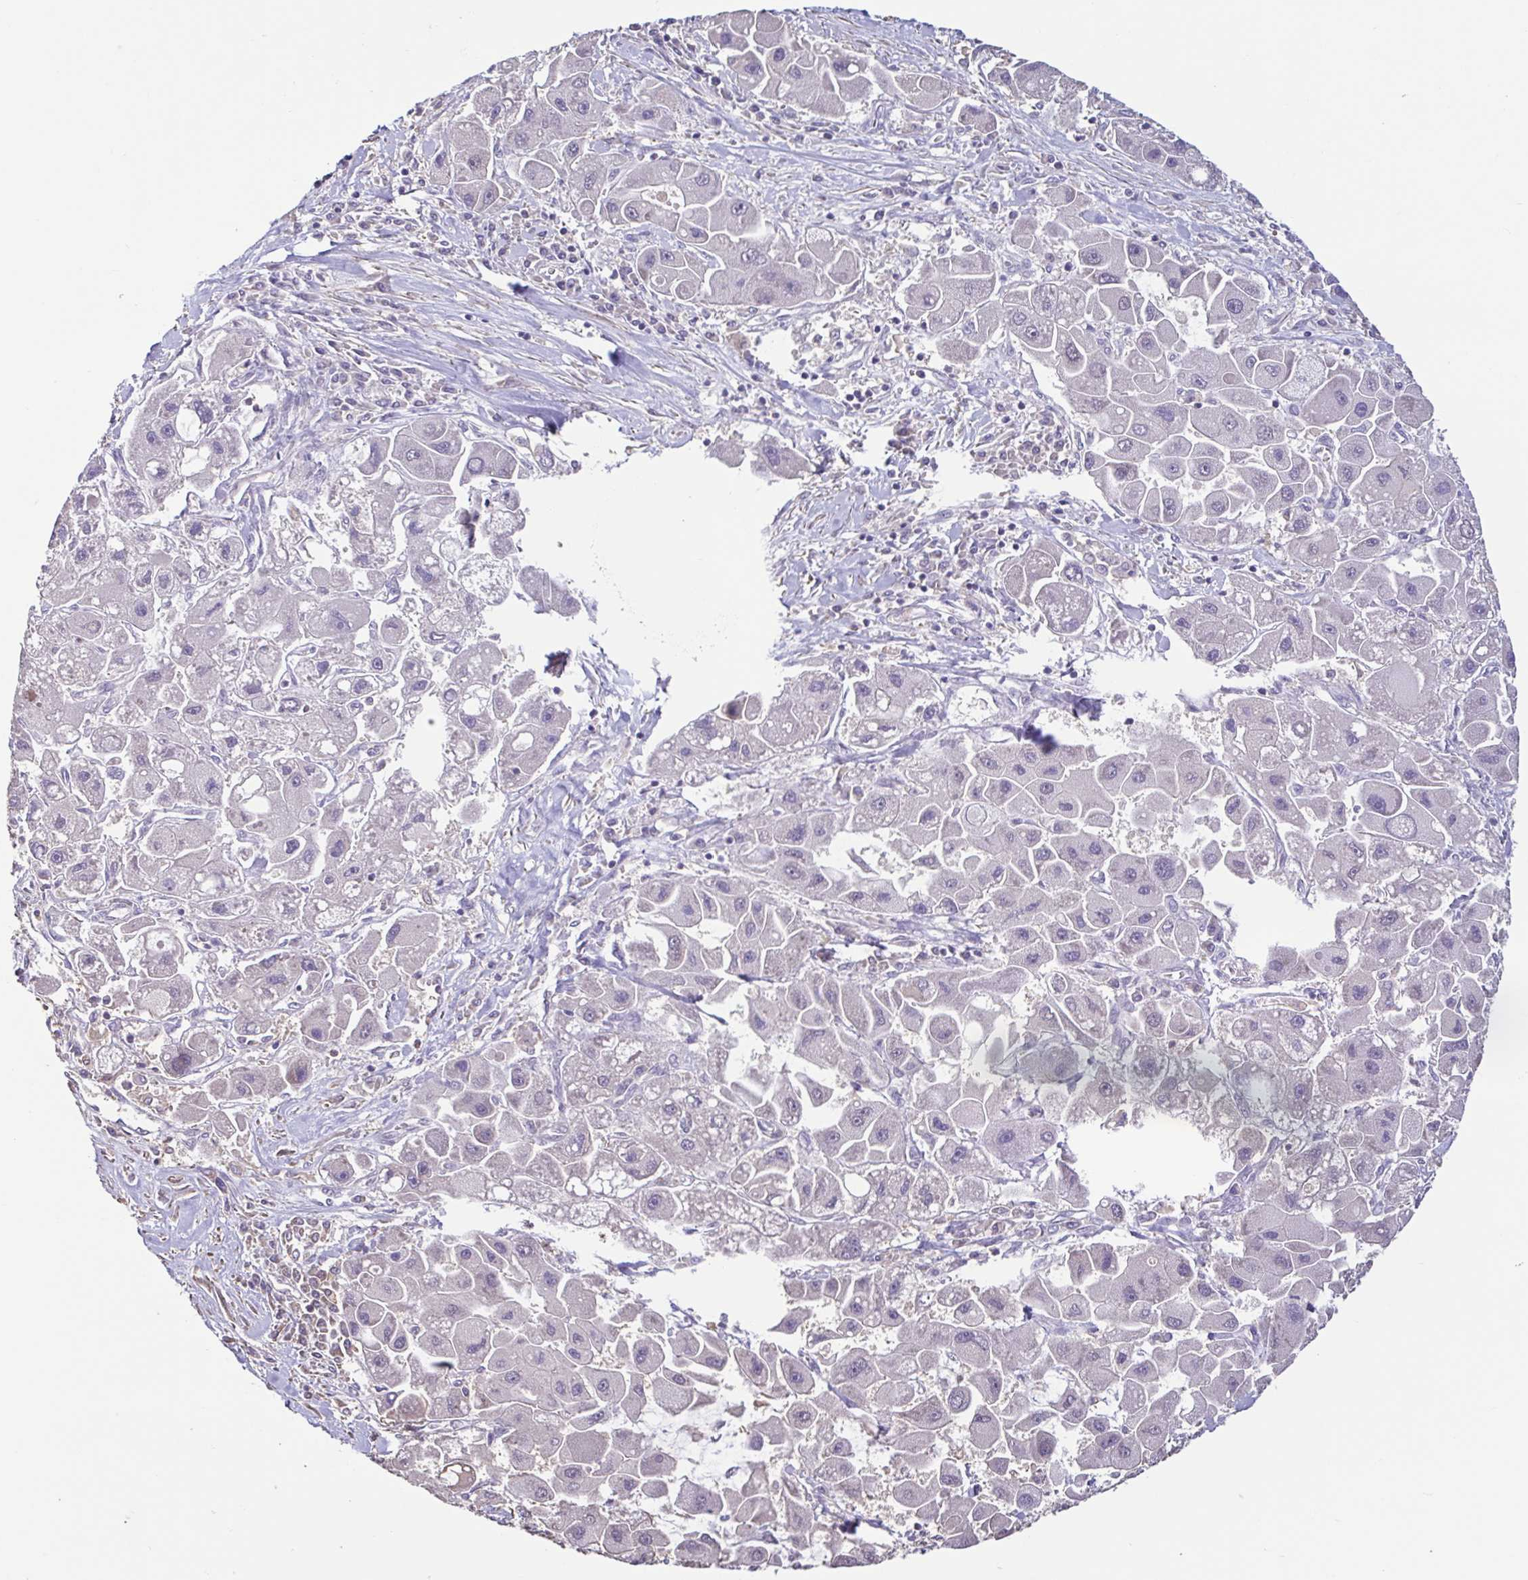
{"staining": {"intensity": "negative", "quantity": "none", "location": "none"}, "tissue": "liver cancer", "cell_type": "Tumor cells", "image_type": "cancer", "snomed": [{"axis": "morphology", "description": "Carcinoma, Hepatocellular, NOS"}, {"axis": "topography", "description": "Liver"}], "caption": "This is an IHC micrograph of human liver hepatocellular carcinoma. There is no expression in tumor cells.", "gene": "ACTRT2", "patient": {"sex": "male", "age": 24}}